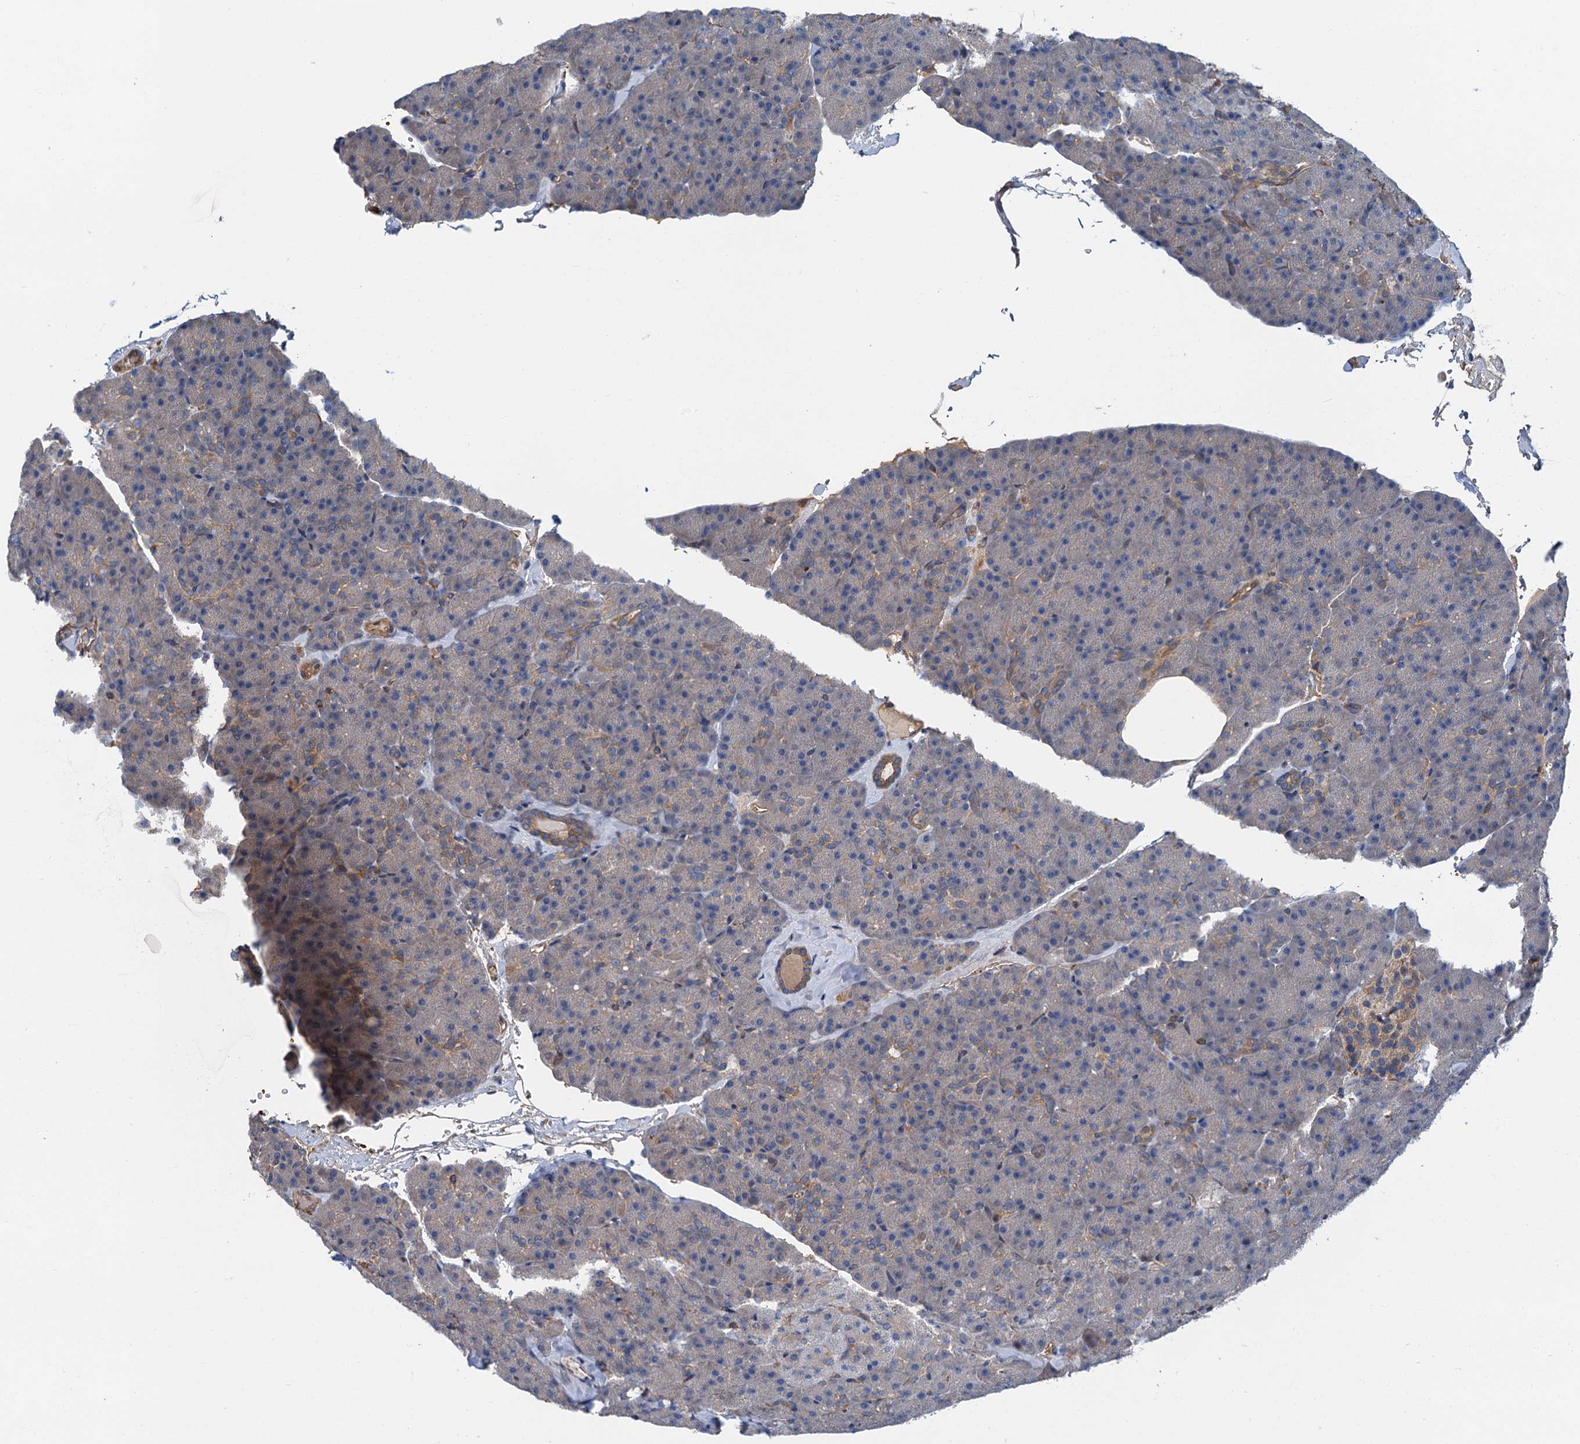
{"staining": {"intensity": "moderate", "quantity": "<25%", "location": "cytoplasmic/membranous"}, "tissue": "pancreas", "cell_type": "Exocrine glandular cells", "image_type": "normal", "snomed": [{"axis": "morphology", "description": "Normal tissue, NOS"}, {"axis": "topography", "description": "Pancreas"}], "caption": "Immunohistochemistry image of unremarkable pancreas: pancreas stained using IHC displays low levels of moderate protein expression localized specifically in the cytoplasmic/membranous of exocrine glandular cells, appearing as a cytoplasmic/membranous brown color.", "gene": "ROGDI", "patient": {"sex": "male", "age": 36}}